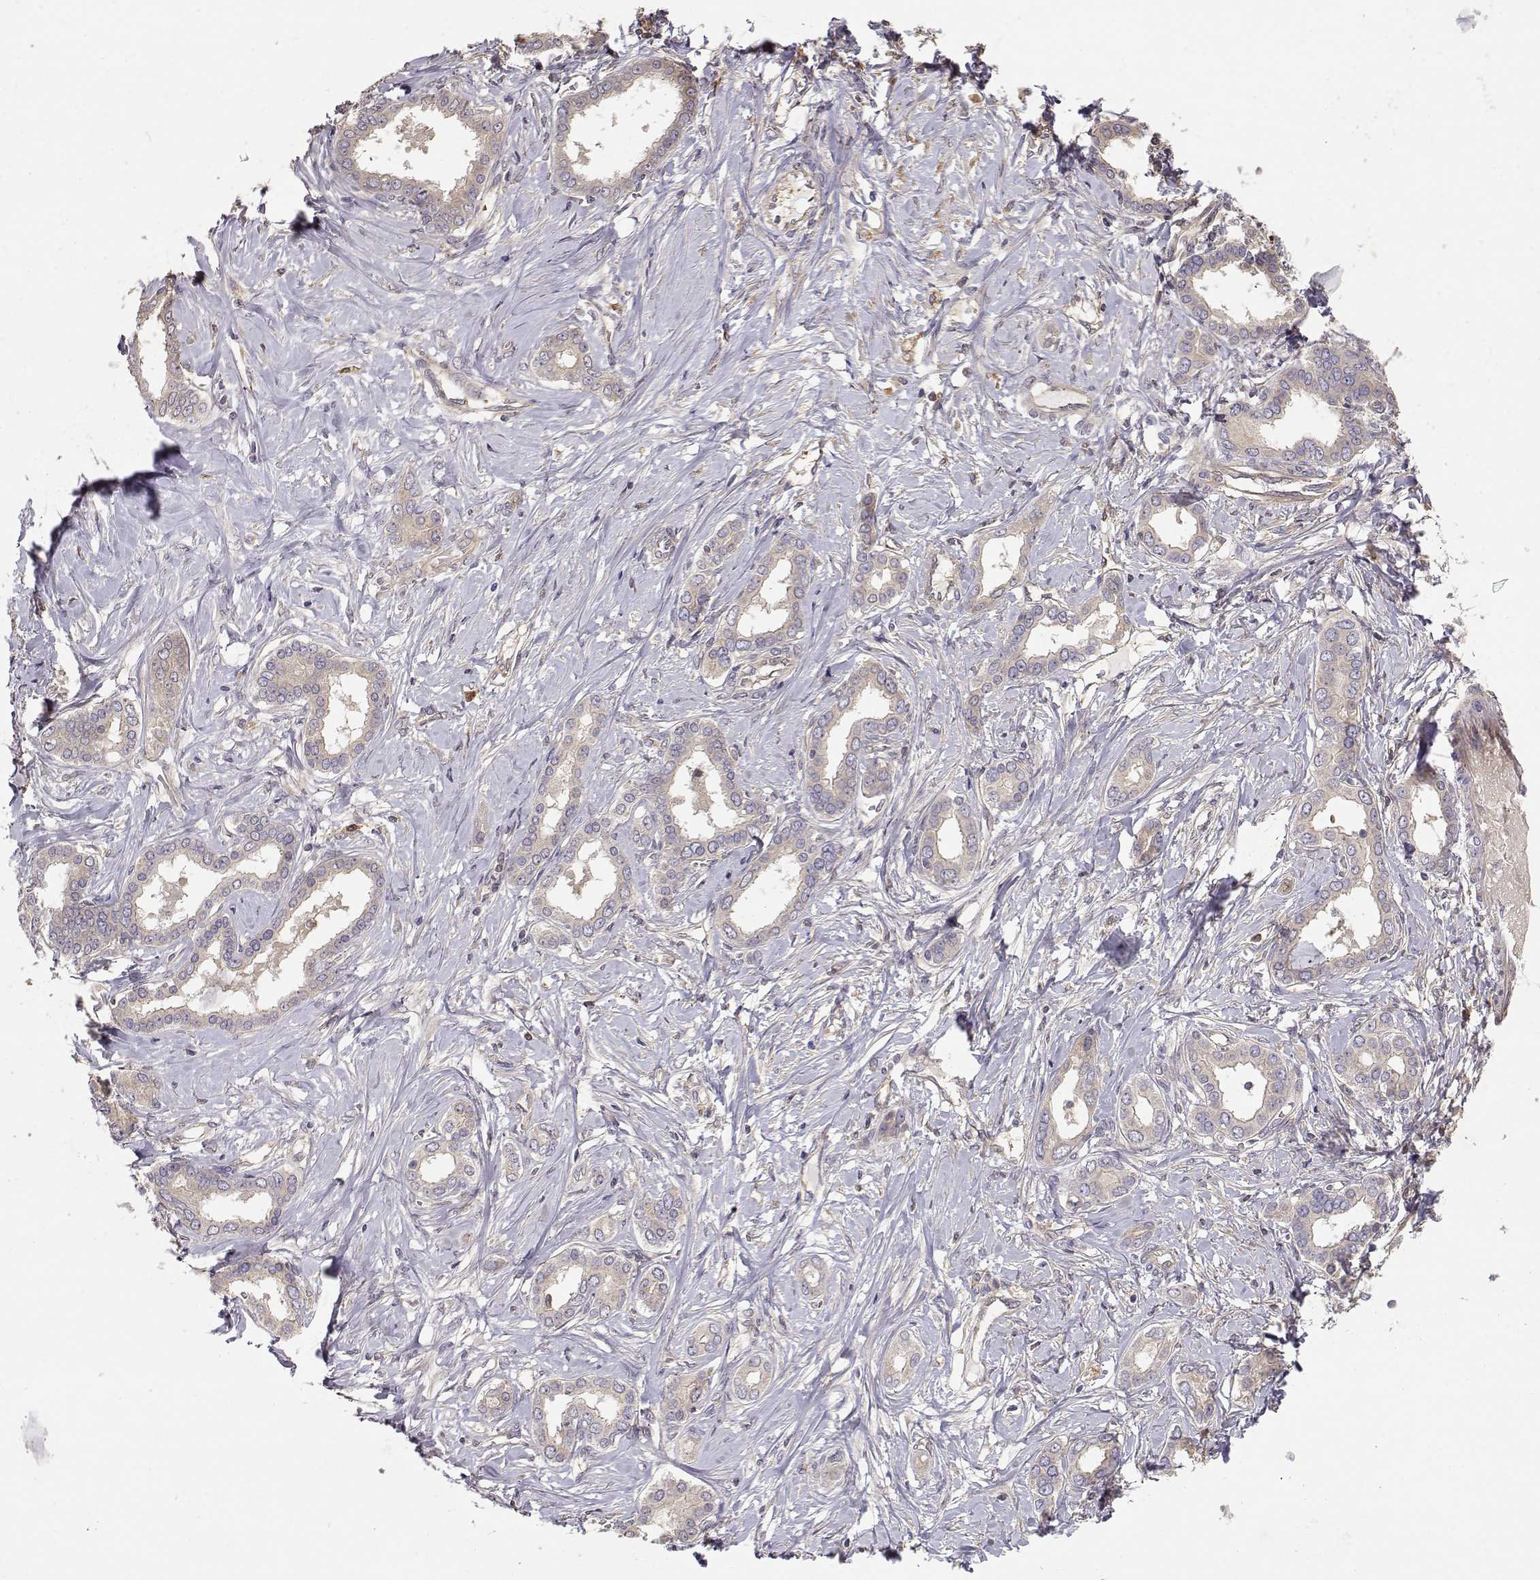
{"staining": {"intensity": "weak", "quantity": "25%-75%", "location": "cytoplasmic/membranous"}, "tissue": "liver cancer", "cell_type": "Tumor cells", "image_type": "cancer", "snomed": [{"axis": "morphology", "description": "Cholangiocarcinoma"}, {"axis": "topography", "description": "Liver"}], "caption": "Immunohistochemistry (IHC) histopathology image of neoplastic tissue: liver cholangiocarcinoma stained using immunohistochemistry displays low levels of weak protein expression localized specifically in the cytoplasmic/membranous of tumor cells, appearing as a cytoplasmic/membranous brown color.", "gene": "CRIM1", "patient": {"sex": "female", "age": 47}}